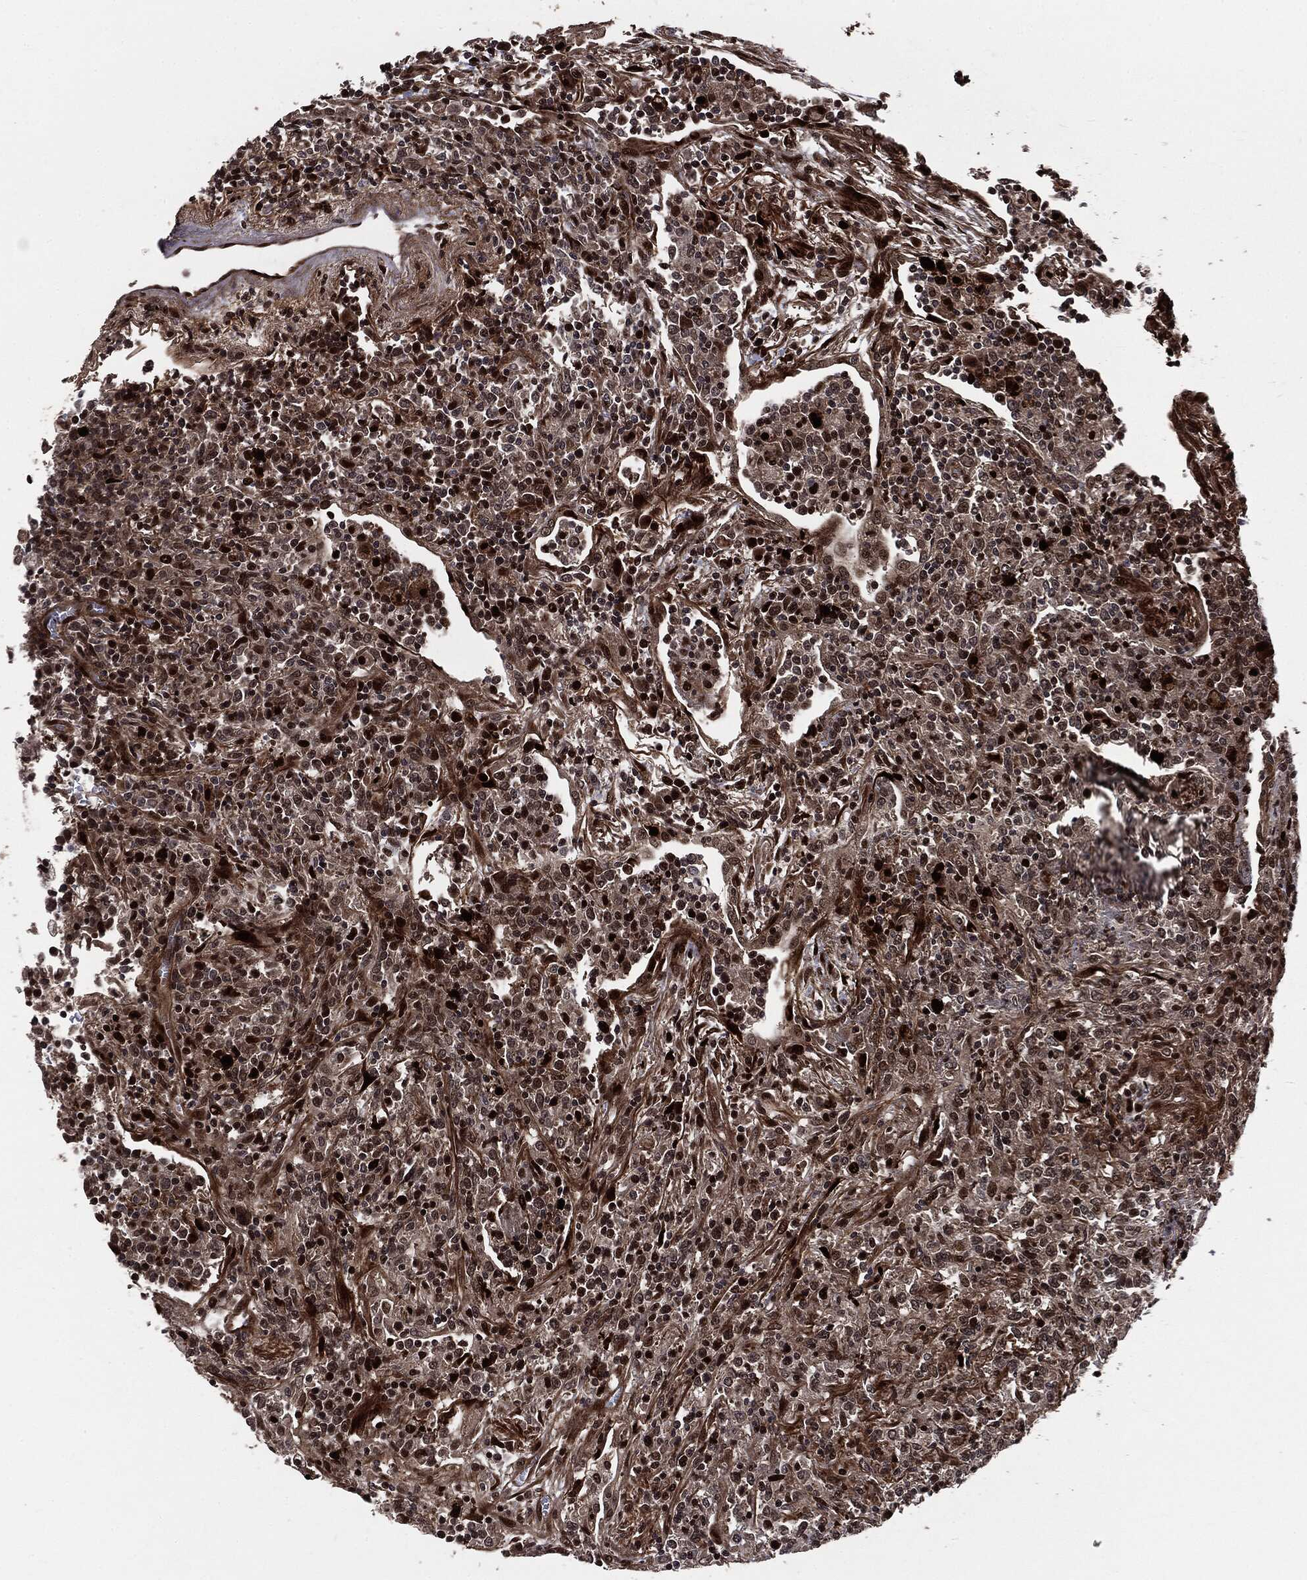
{"staining": {"intensity": "strong", "quantity": "25%-75%", "location": "cytoplasmic/membranous,nuclear"}, "tissue": "lymphoma", "cell_type": "Tumor cells", "image_type": "cancer", "snomed": [{"axis": "morphology", "description": "Malignant lymphoma, non-Hodgkin's type, High grade"}, {"axis": "topography", "description": "Lung"}], "caption": "Lymphoma was stained to show a protein in brown. There is high levels of strong cytoplasmic/membranous and nuclear staining in approximately 25%-75% of tumor cells. The staining was performed using DAB, with brown indicating positive protein expression. Nuclei are stained blue with hematoxylin.", "gene": "SMAD4", "patient": {"sex": "male", "age": 79}}